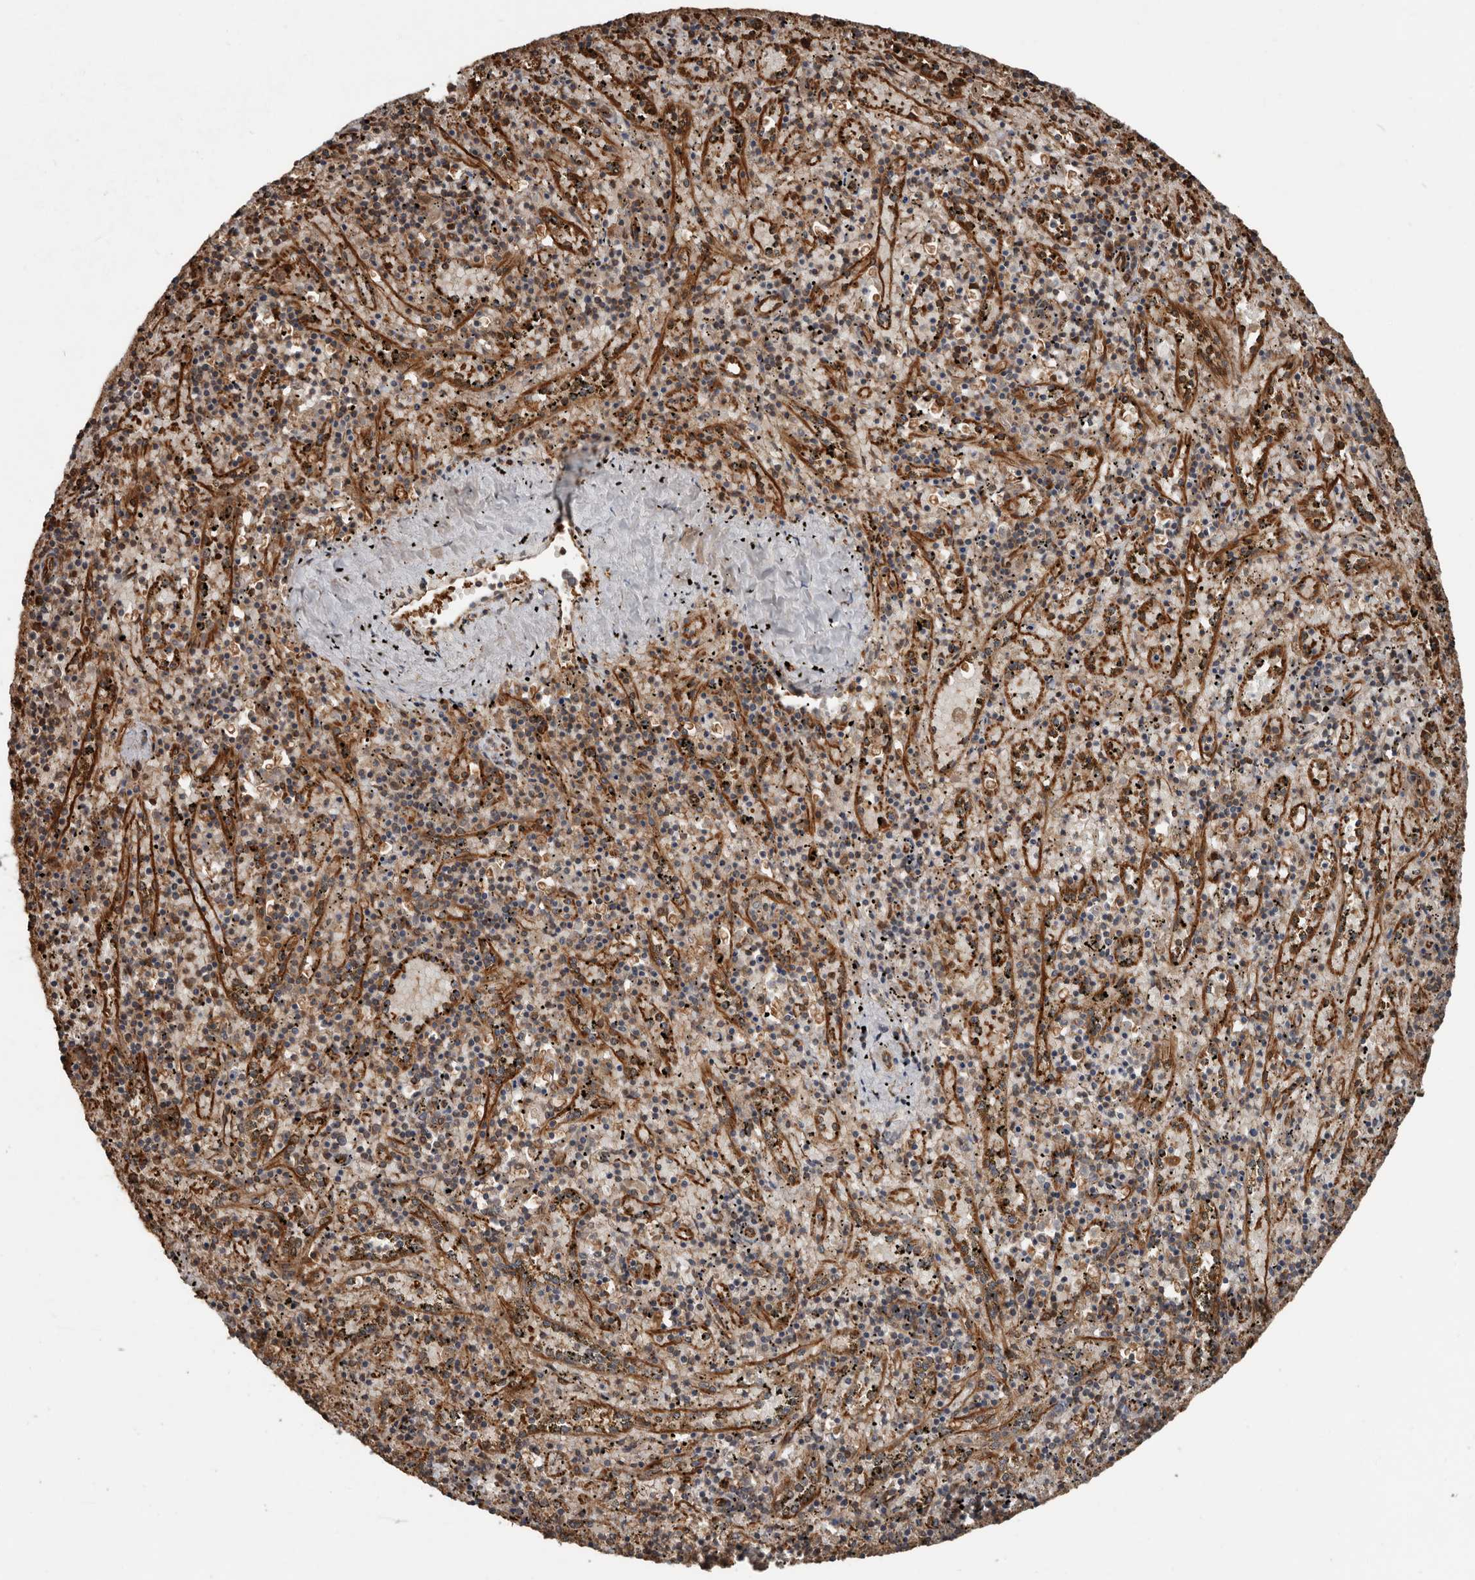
{"staining": {"intensity": "negative", "quantity": "none", "location": "none"}, "tissue": "spleen", "cell_type": "Cells in red pulp", "image_type": "normal", "snomed": [{"axis": "morphology", "description": "Normal tissue, NOS"}, {"axis": "topography", "description": "Spleen"}], "caption": "Immunohistochemistry photomicrograph of benign human spleen stained for a protein (brown), which exhibits no expression in cells in red pulp.", "gene": "YOD1", "patient": {"sex": "male", "age": 11}}